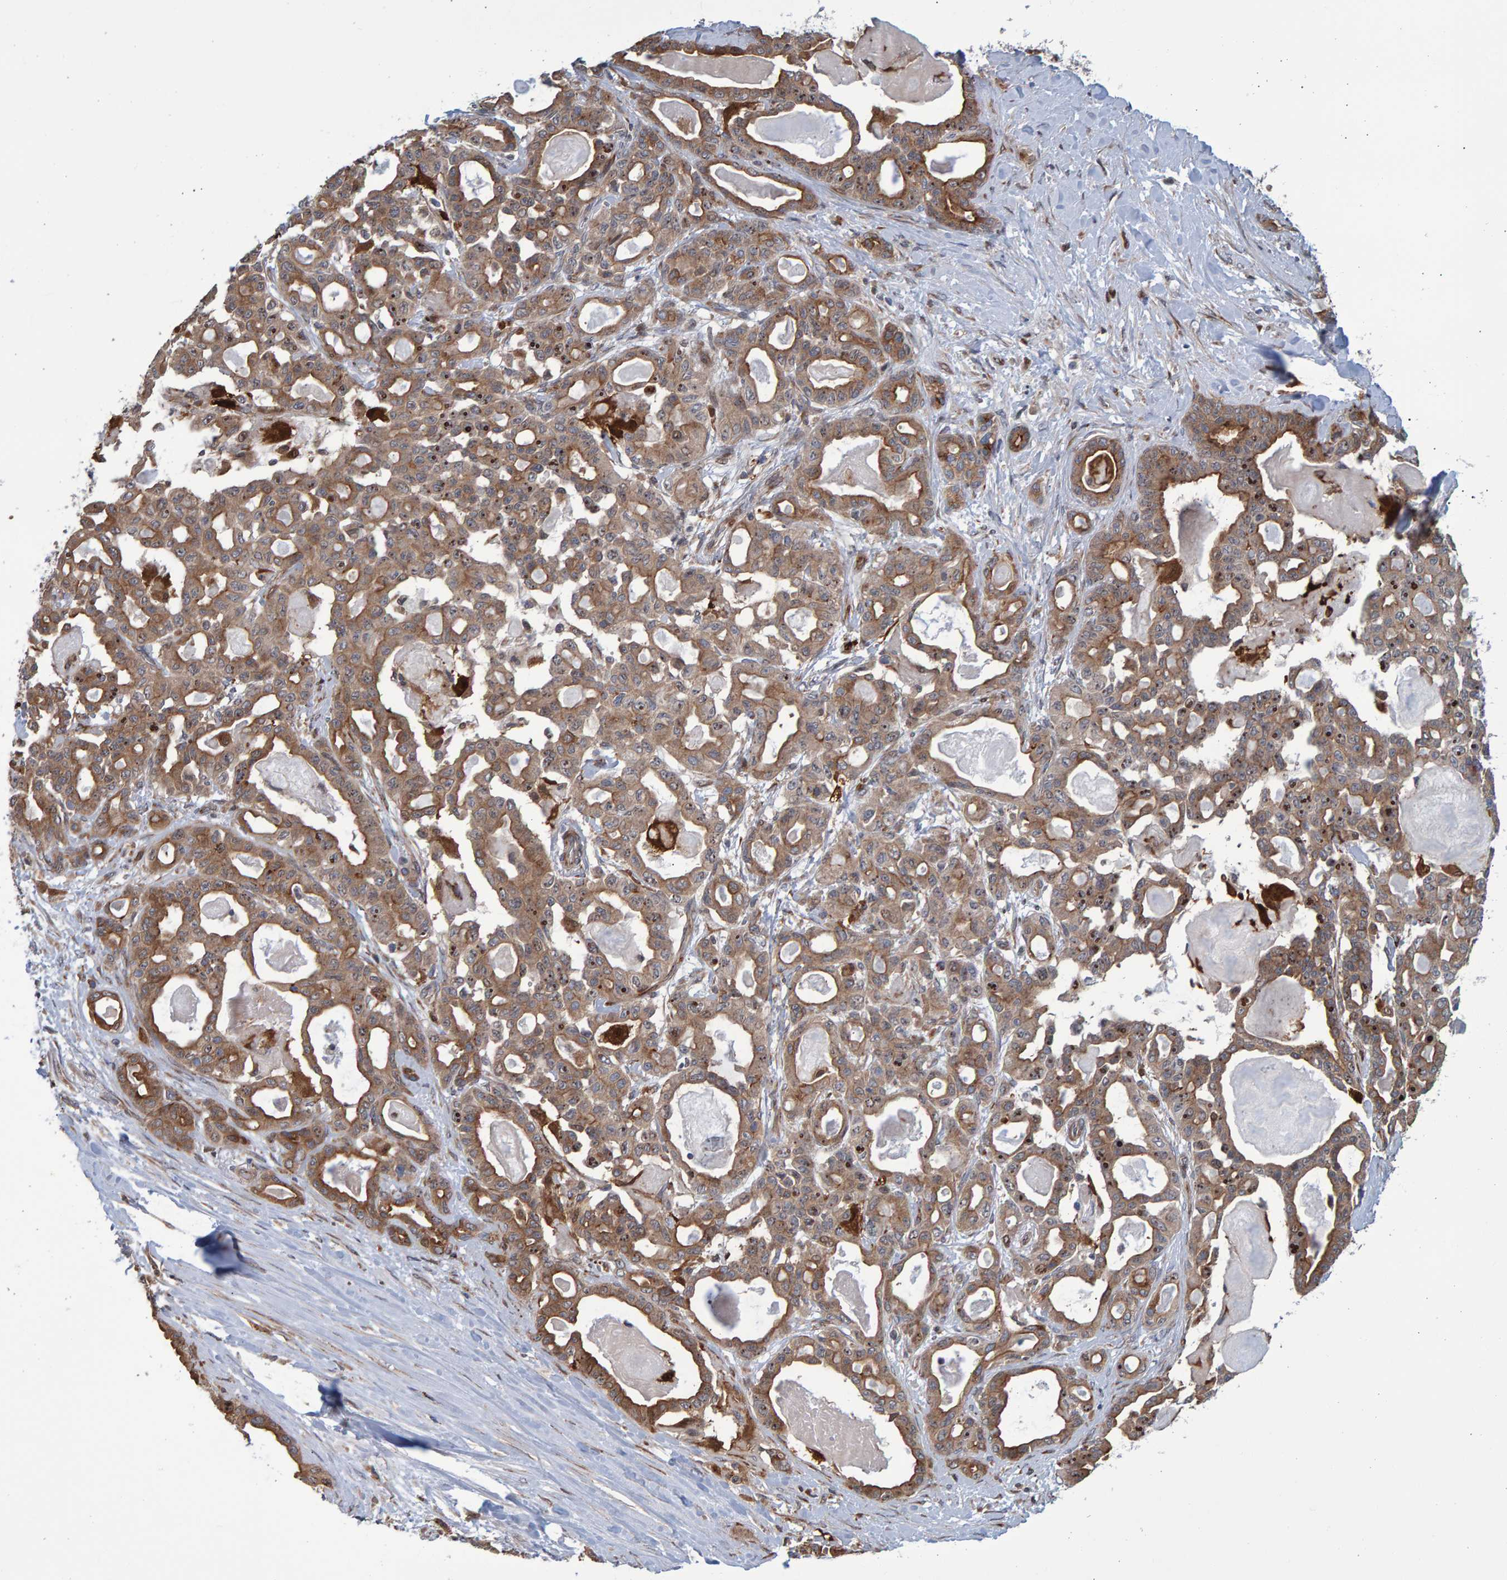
{"staining": {"intensity": "moderate", "quantity": ">75%", "location": "cytoplasmic/membranous"}, "tissue": "pancreatic cancer", "cell_type": "Tumor cells", "image_type": "cancer", "snomed": [{"axis": "morphology", "description": "Adenocarcinoma, NOS"}, {"axis": "topography", "description": "Pancreas"}], "caption": "Approximately >75% of tumor cells in human adenocarcinoma (pancreatic) display moderate cytoplasmic/membranous protein expression as visualized by brown immunohistochemical staining.", "gene": "LRBA", "patient": {"sex": "male", "age": 63}}